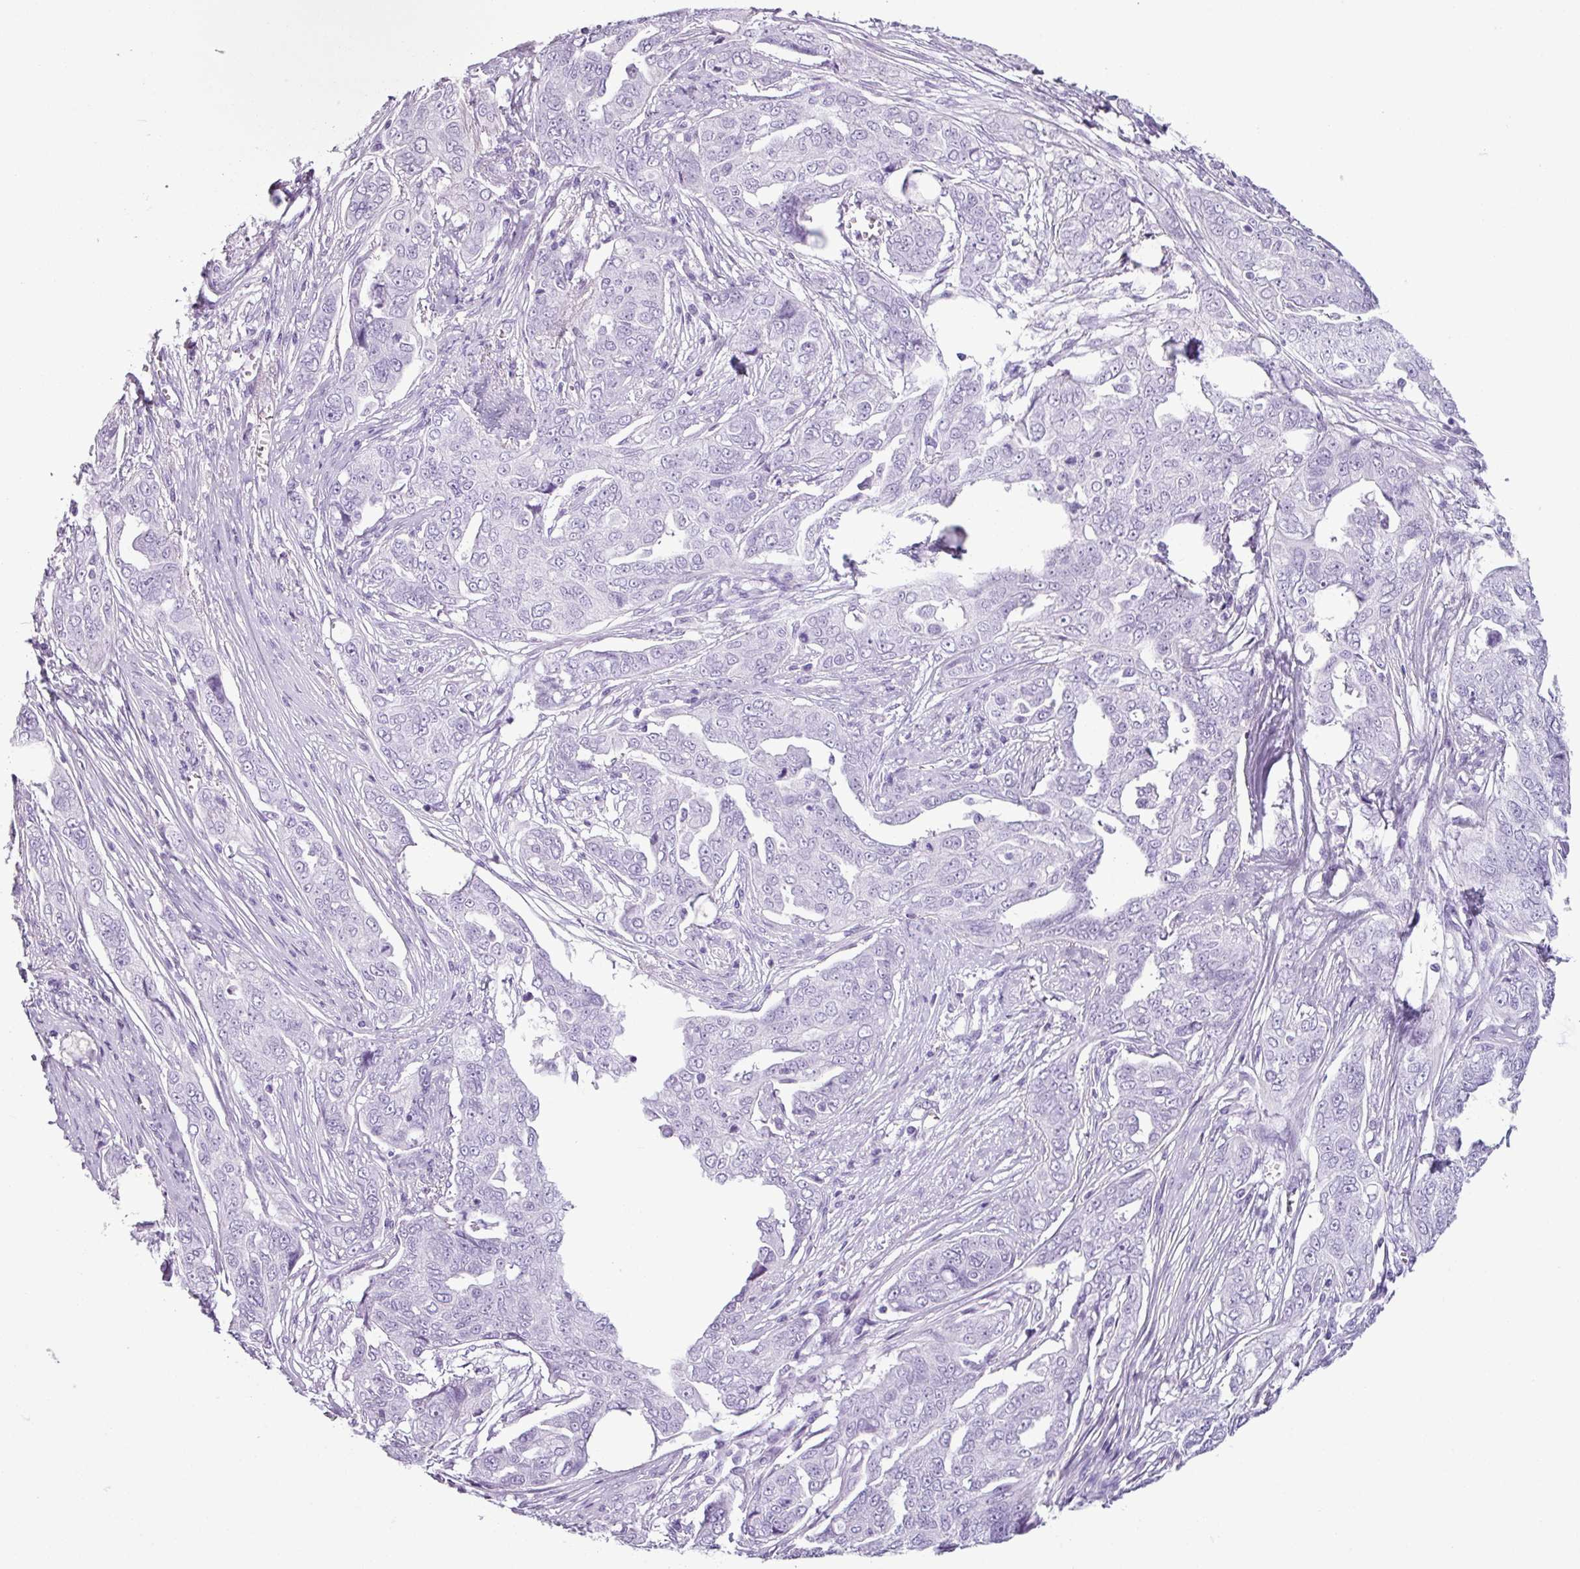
{"staining": {"intensity": "negative", "quantity": "none", "location": "none"}, "tissue": "ovarian cancer", "cell_type": "Tumor cells", "image_type": "cancer", "snomed": [{"axis": "morphology", "description": "Carcinoma, endometroid"}, {"axis": "topography", "description": "Ovary"}], "caption": "There is no significant staining in tumor cells of ovarian cancer. The staining is performed using DAB brown chromogen with nuclei counter-stained in using hematoxylin.", "gene": "SCT", "patient": {"sex": "female", "age": 70}}